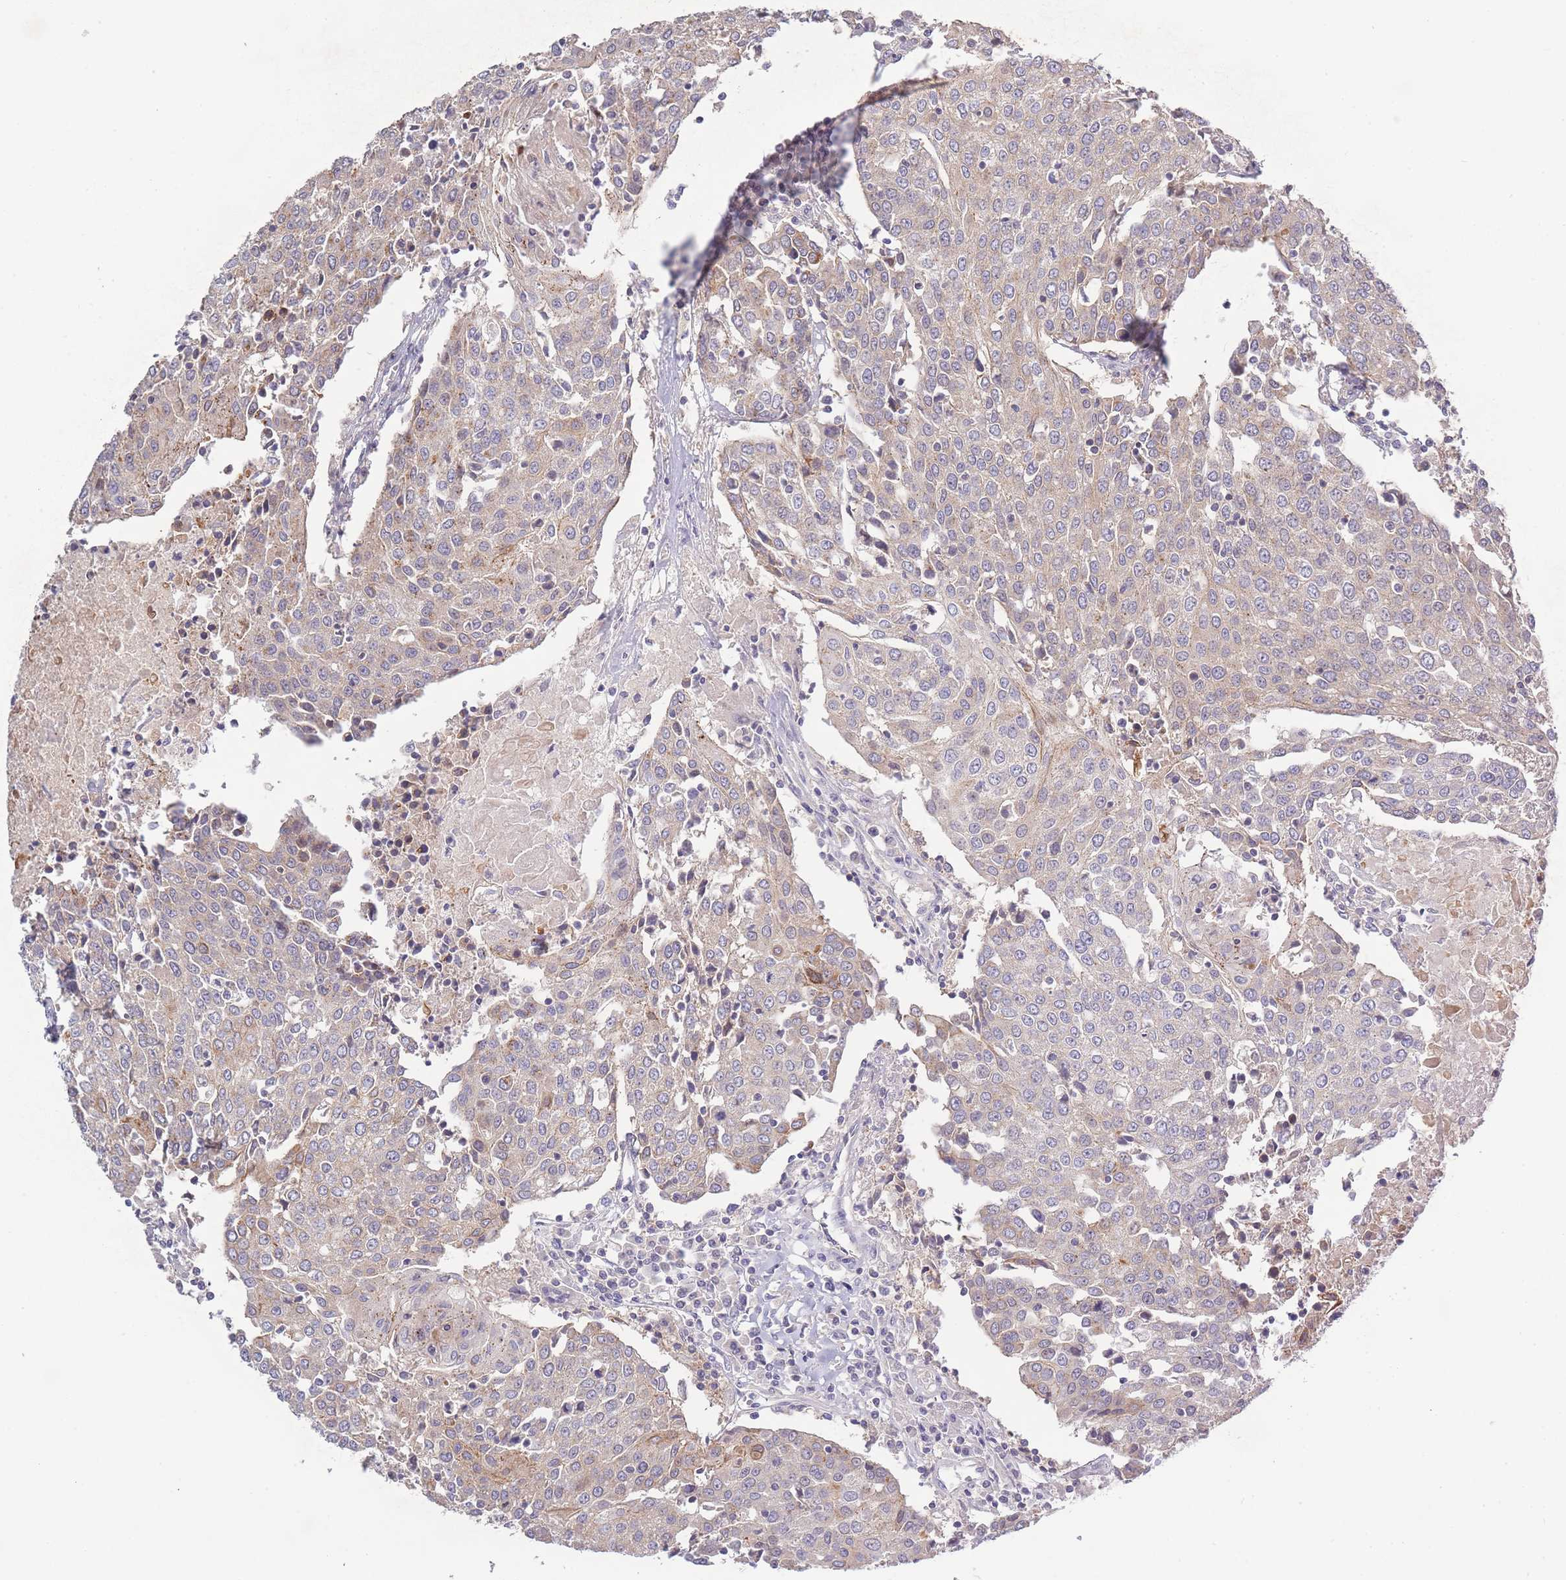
{"staining": {"intensity": "weak", "quantity": "25%-75%", "location": "cytoplasmic/membranous"}, "tissue": "urothelial cancer", "cell_type": "Tumor cells", "image_type": "cancer", "snomed": [{"axis": "morphology", "description": "Urothelial carcinoma, High grade"}, {"axis": "topography", "description": "Urinary bladder"}], "caption": "Protein staining demonstrates weak cytoplasmic/membranous positivity in approximately 25%-75% of tumor cells in urothelial cancer.", "gene": "SPHKAP", "patient": {"sex": "female", "age": 85}}